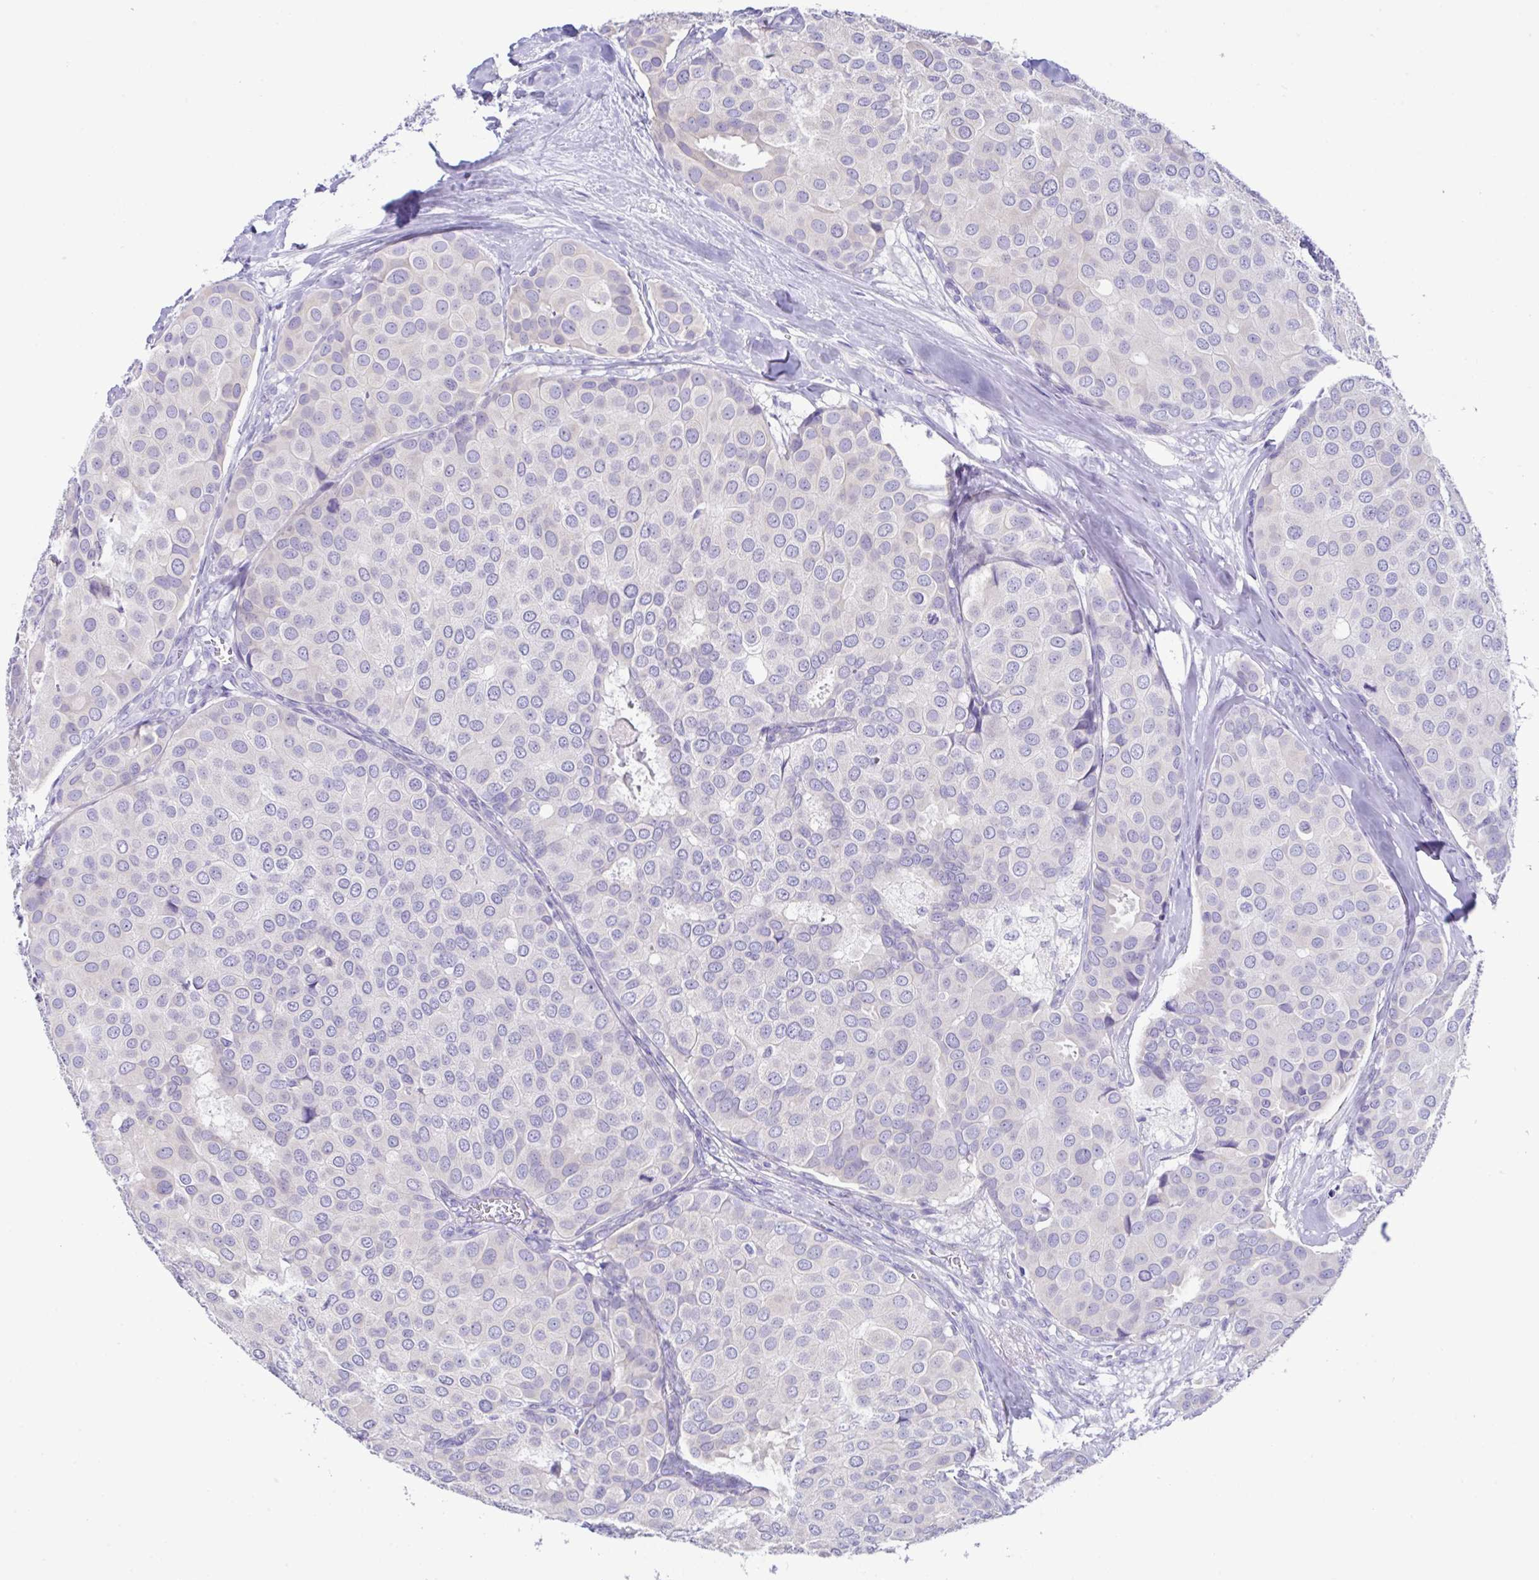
{"staining": {"intensity": "negative", "quantity": "none", "location": "none"}, "tissue": "breast cancer", "cell_type": "Tumor cells", "image_type": "cancer", "snomed": [{"axis": "morphology", "description": "Duct carcinoma"}, {"axis": "topography", "description": "Breast"}], "caption": "This is an immunohistochemistry photomicrograph of human intraductal carcinoma (breast). There is no staining in tumor cells.", "gene": "MED11", "patient": {"sex": "female", "age": 70}}